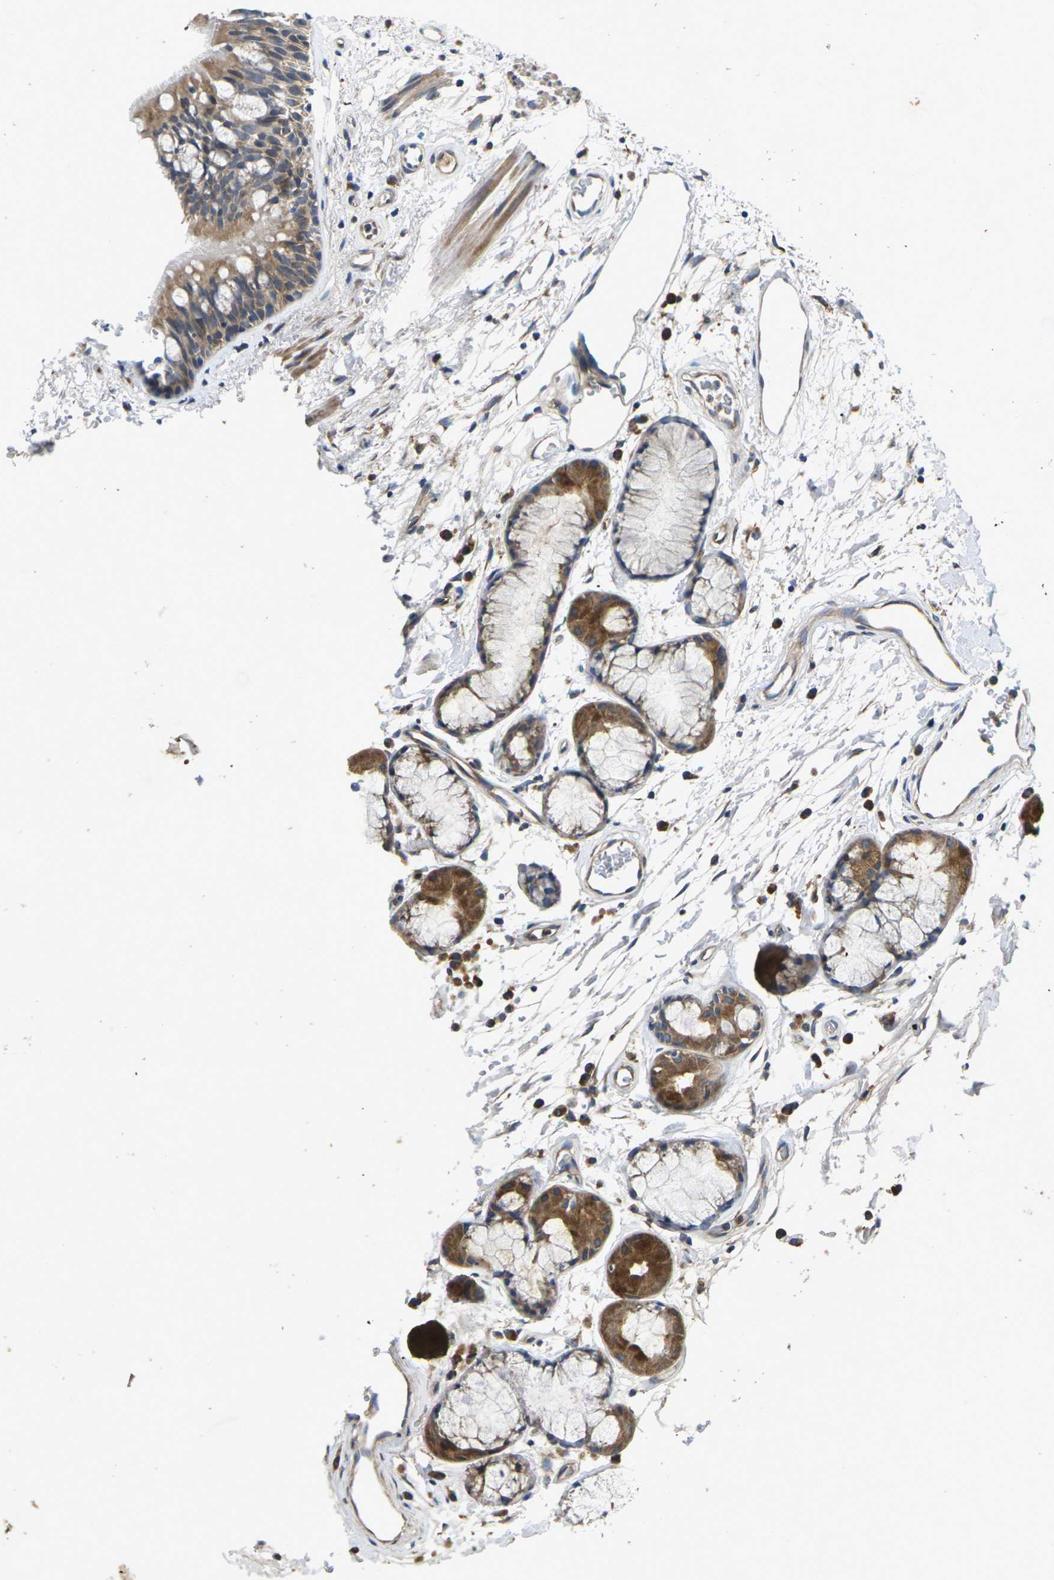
{"staining": {"intensity": "moderate", "quantity": ">75%", "location": "cytoplasmic/membranous"}, "tissue": "bronchus", "cell_type": "Respiratory epithelial cells", "image_type": "normal", "snomed": [{"axis": "morphology", "description": "Normal tissue, NOS"}, {"axis": "morphology", "description": "Adenocarcinoma, NOS"}, {"axis": "topography", "description": "Bronchus"}, {"axis": "topography", "description": "Lung"}], "caption": "Moderate cytoplasmic/membranous protein expression is identified in about >75% of respiratory epithelial cells in bronchus. (Brightfield microscopy of DAB IHC at high magnification).", "gene": "KIF1B", "patient": {"sex": "female", "age": 54}}